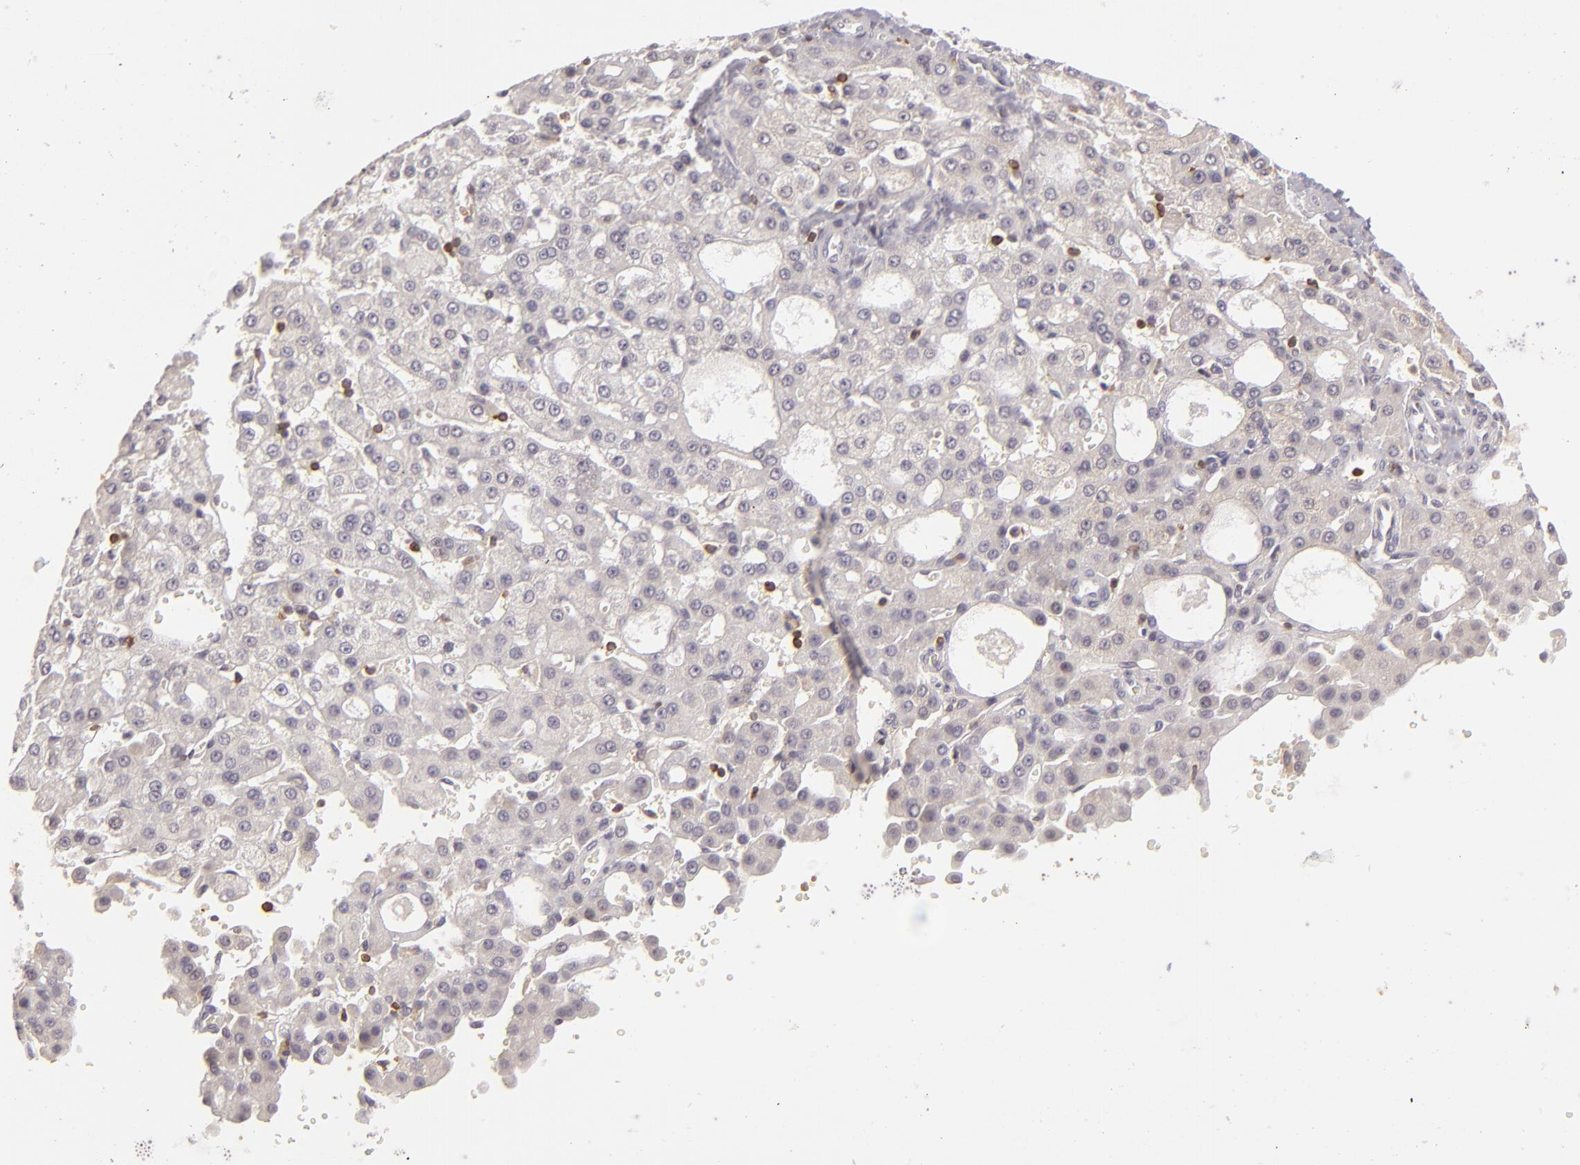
{"staining": {"intensity": "weak", "quantity": "<25%", "location": "cytoplasmic/membranous,nuclear"}, "tissue": "liver cancer", "cell_type": "Tumor cells", "image_type": "cancer", "snomed": [{"axis": "morphology", "description": "Carcinoma, Hepatocellular, NOS"}, {"axis": "topography", "description": "Liver"}], "caption": "There is no significant expression in tumor cells of liver cancer (hepatocellular carcinoma).", "gene": "APOBEC3G", "patient": {"sex": "male", "age": 47}}